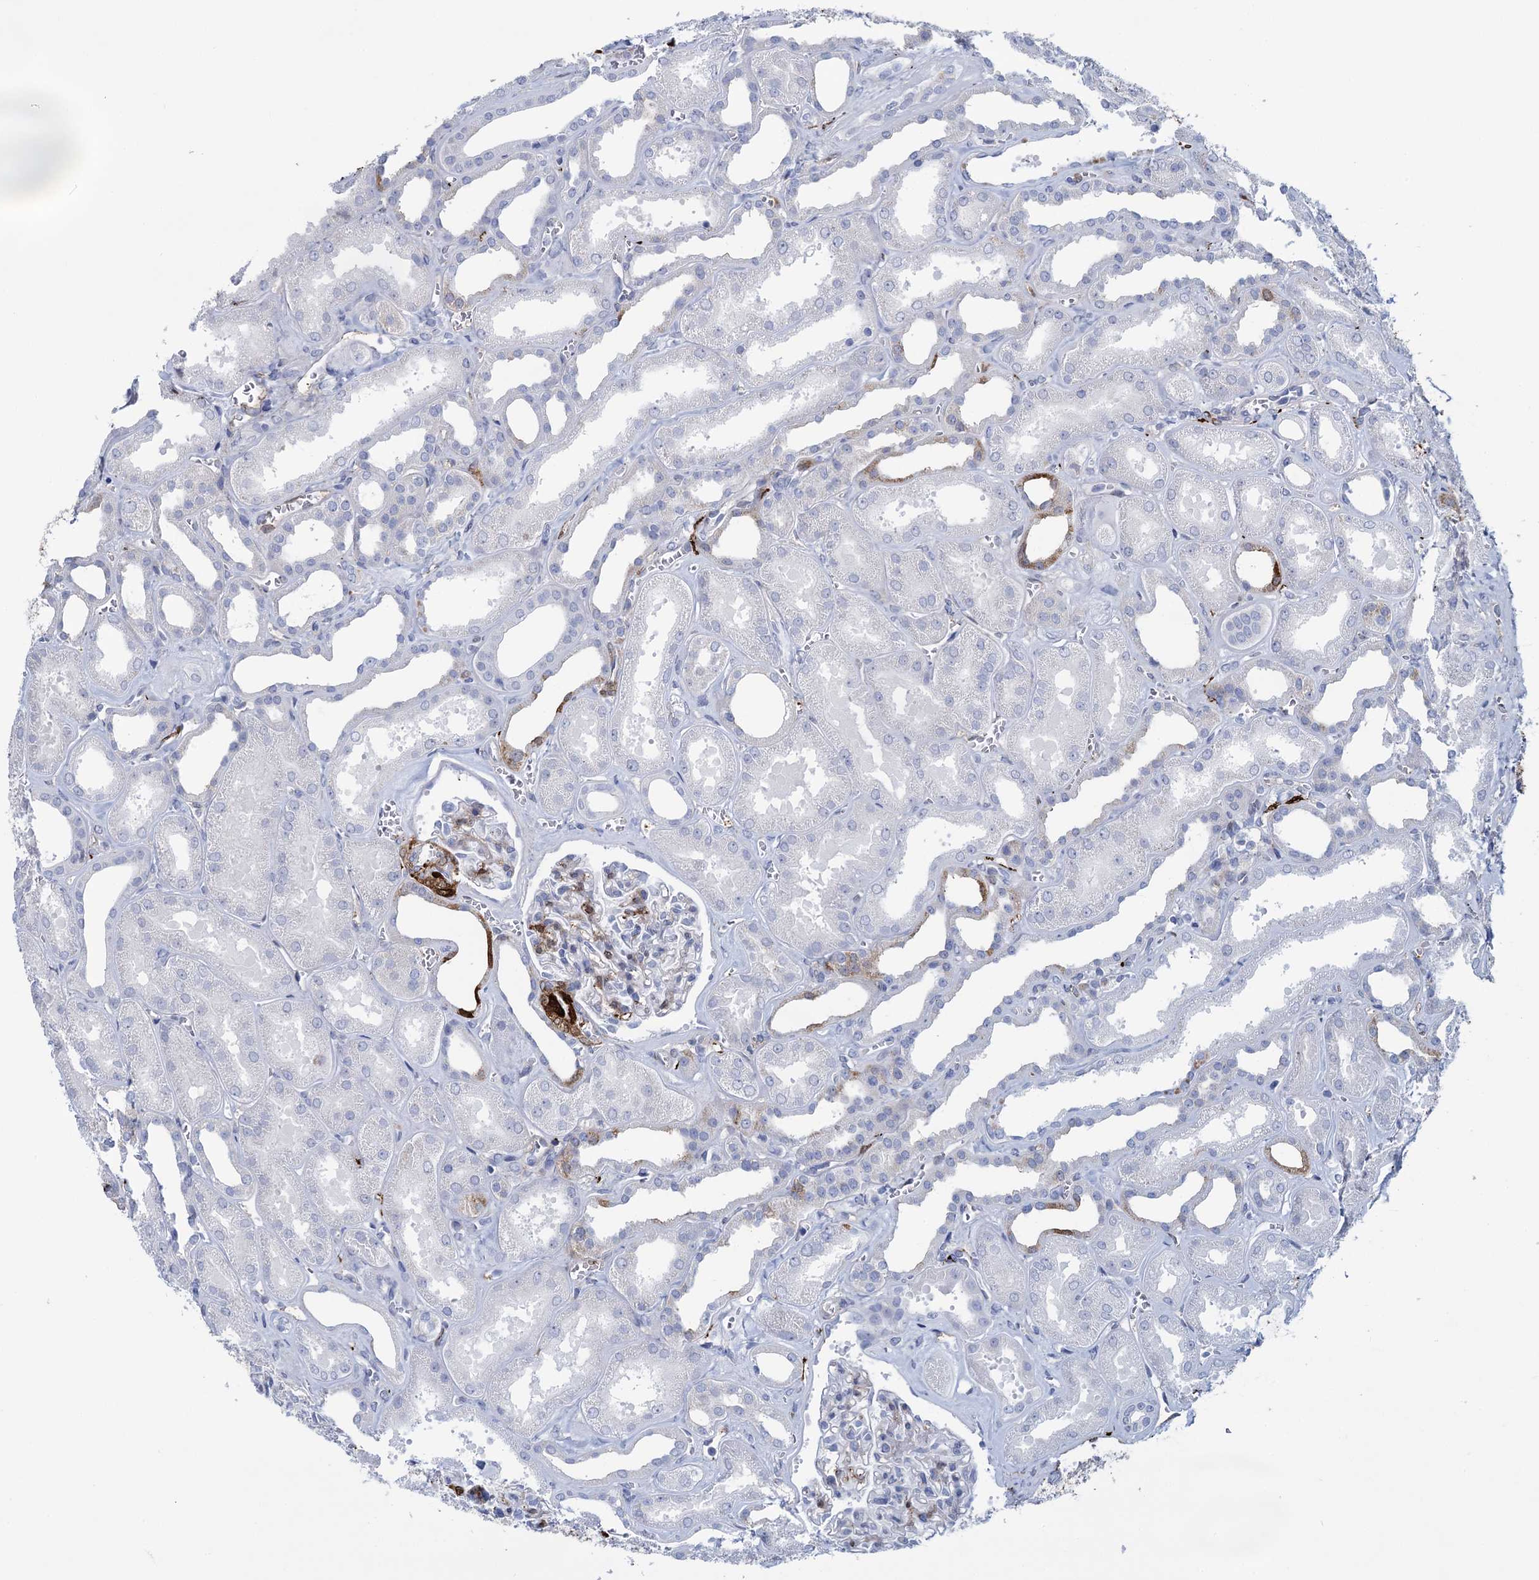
{"staining": {"intensity": "weak", "quantity": "<25%", "location": "cytoplasmic/membranous"}, "tissue": "kidney", "cell_type": "Cells in glomeruli", "image_type": "normal", "snomed": [{"axis": "morphology", "description": "Normal tissue, NOS"}, {"axis": "morphology", "description": "Adenocarcinoma, NOS"}, {"axis": "topography", "description": "Kidney"}], "caption": "An immunohistochemistry histopathology image of unremarkable kidney is shown. There is no staining in cells in glomeruli of kidney.", "gene": "SNCG", "patient": {"sex": "female", "age": 68}}